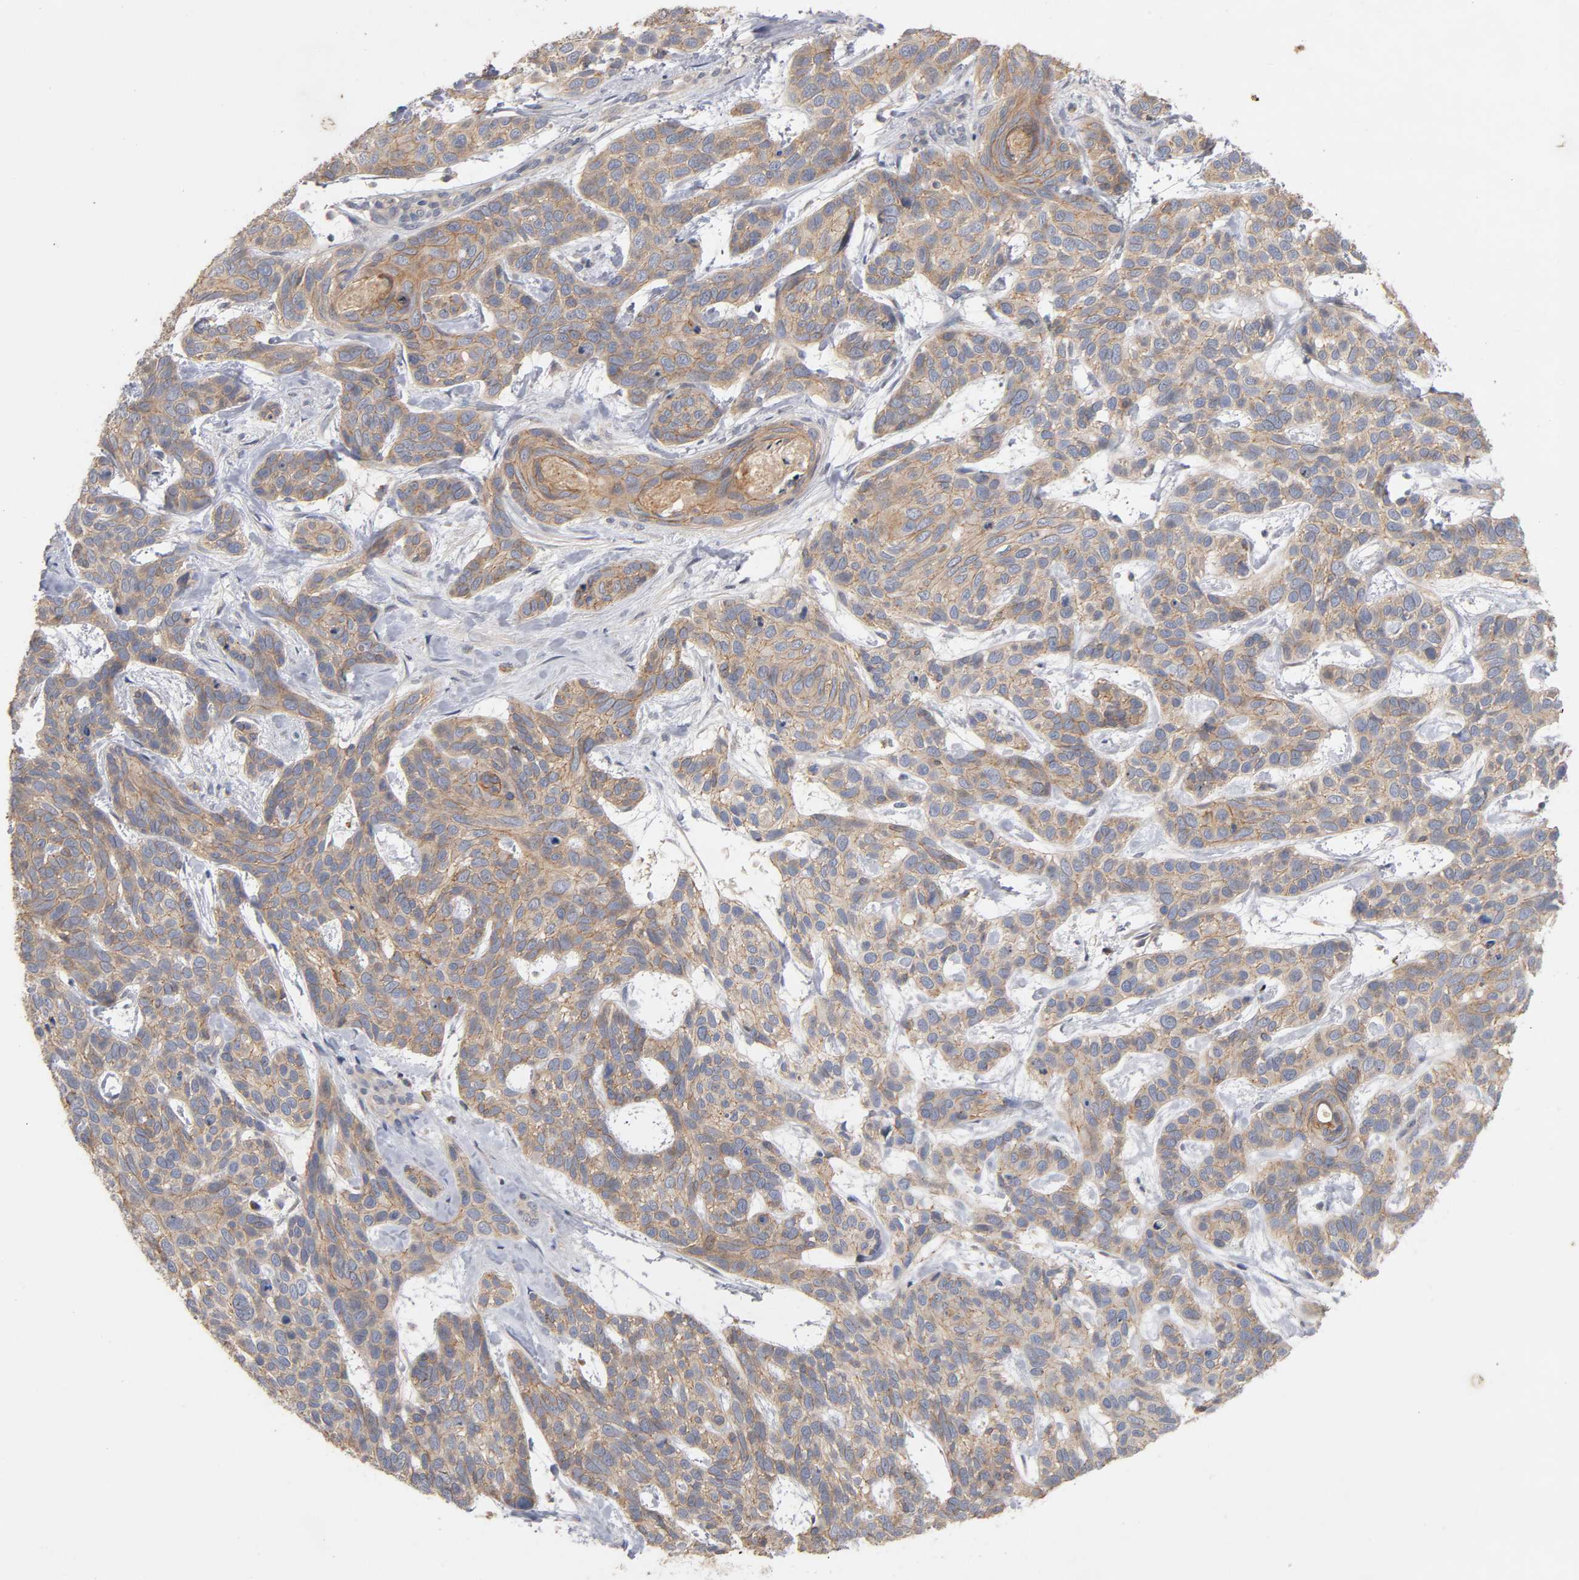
{"staining": {"intensity": "moderate", "quantity": ">75%", "location": "cytoplasmic/membranous"}, "tissue": "skin cancer", "cell_type": "Tumor cells", "image_type": "cancer", "snomed": [{"axis": "morphology", "description": "Basal cell carcinoma"}, {"axis": "topography", "description": "Skin"}], "caption": "Immunohistochemical staining of human skin cancer (basal cell carcinoma) displays moderate cytoplasmic/membranous protein expression in about >75% of tumor cells.", "gene": "PDZD11", "patient": {"sex": "male", "age": 87}}